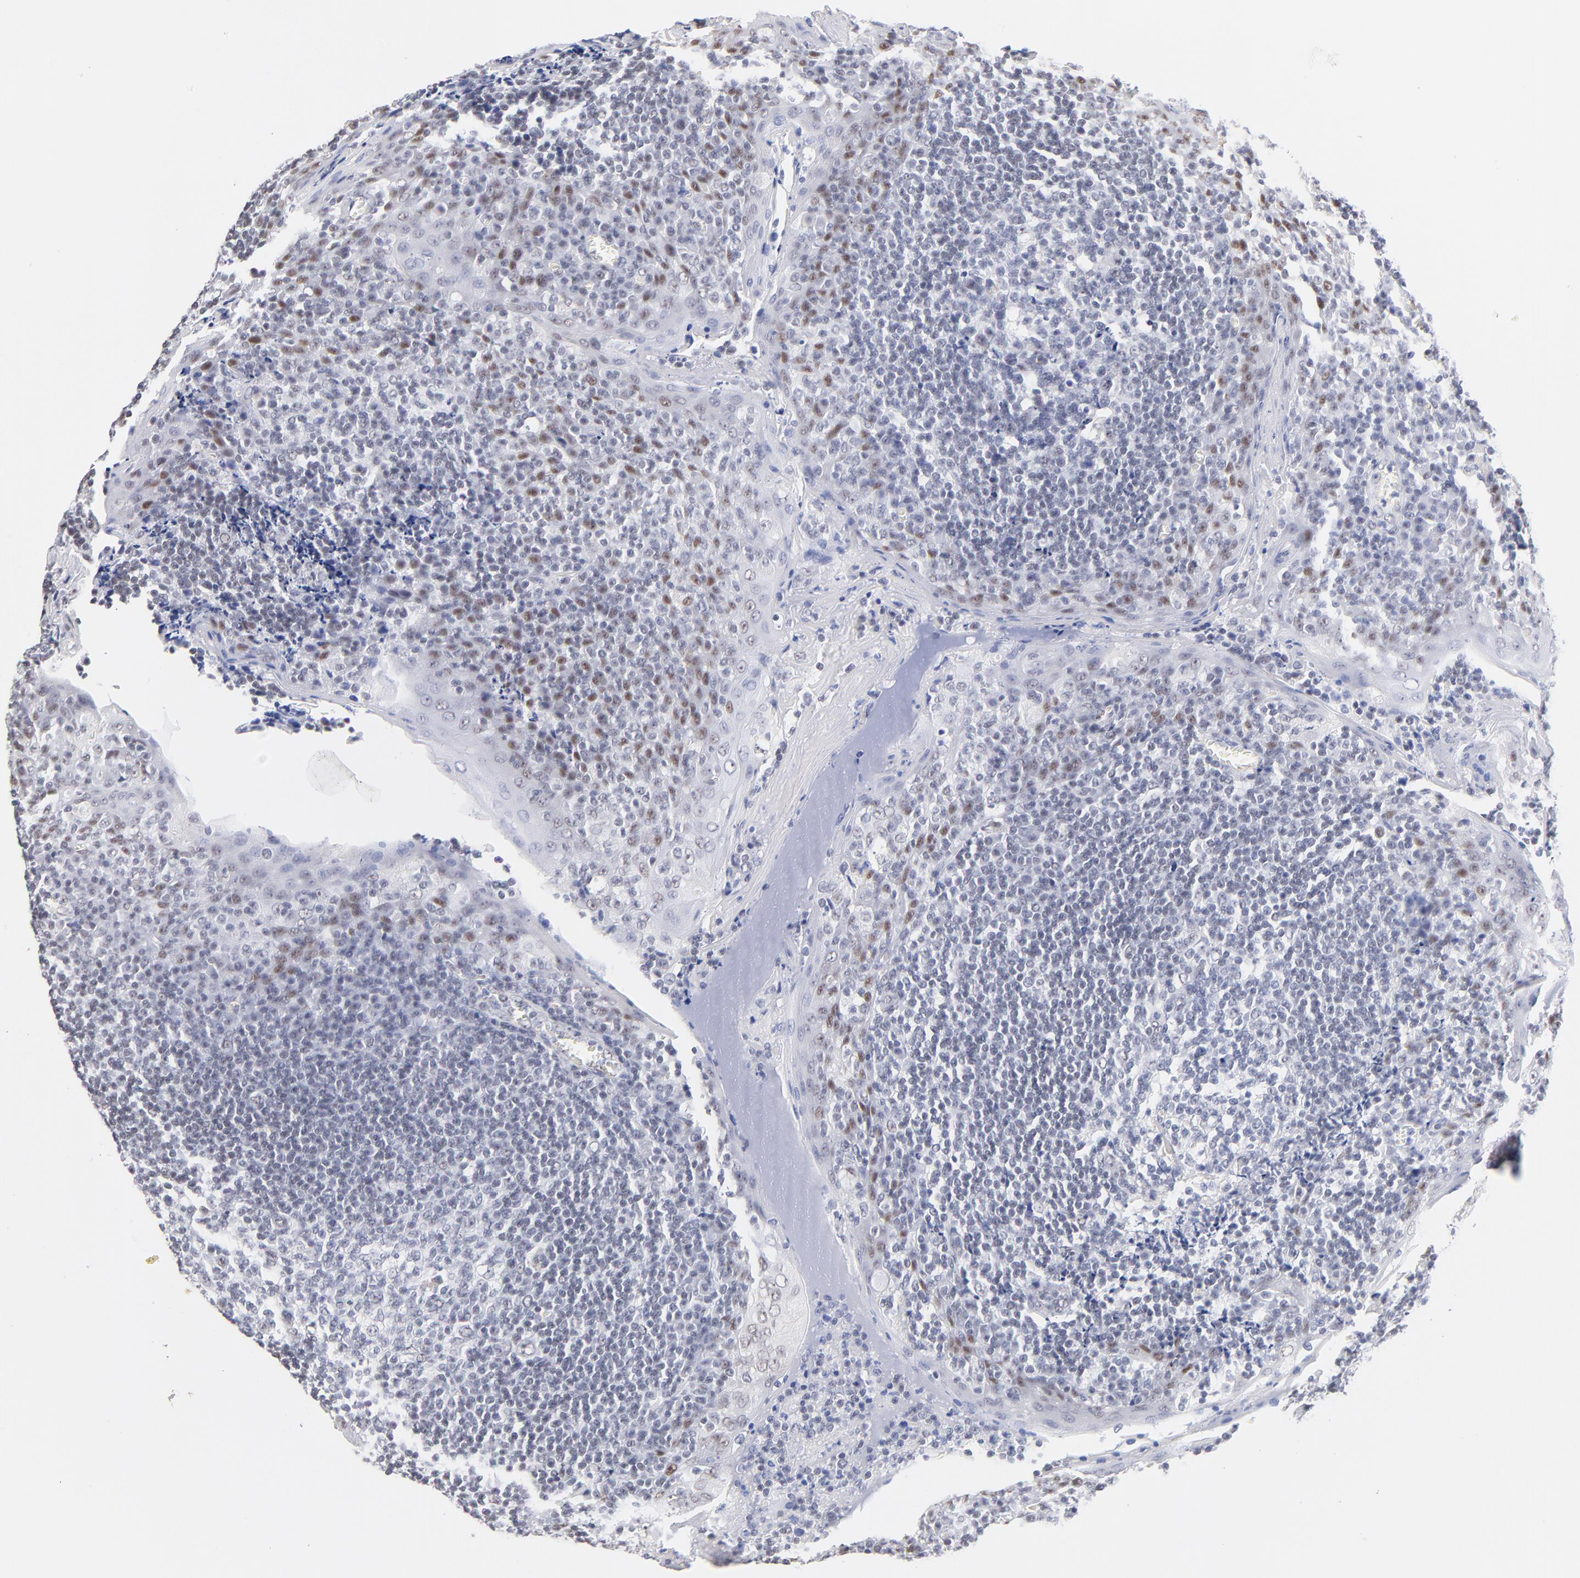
{"staining": {"intensity": "negative", "quantity": "none", "location": "none"}, "tissue": "tonsil", "cell_type": "Germinal center cells", "image_type": "normal", "snomed": [{"axis": "morphology", "description": "Normal tissue, NOS"}, {"axis": "topography", "description": "Tonsil"}], "caption": "Immunohistochemical staining of unremarkable human tonsil reveals no significant positivity in germinal center cells.", "gene": "ZNF74", "patient": {"sex": "male", "age": 31}}